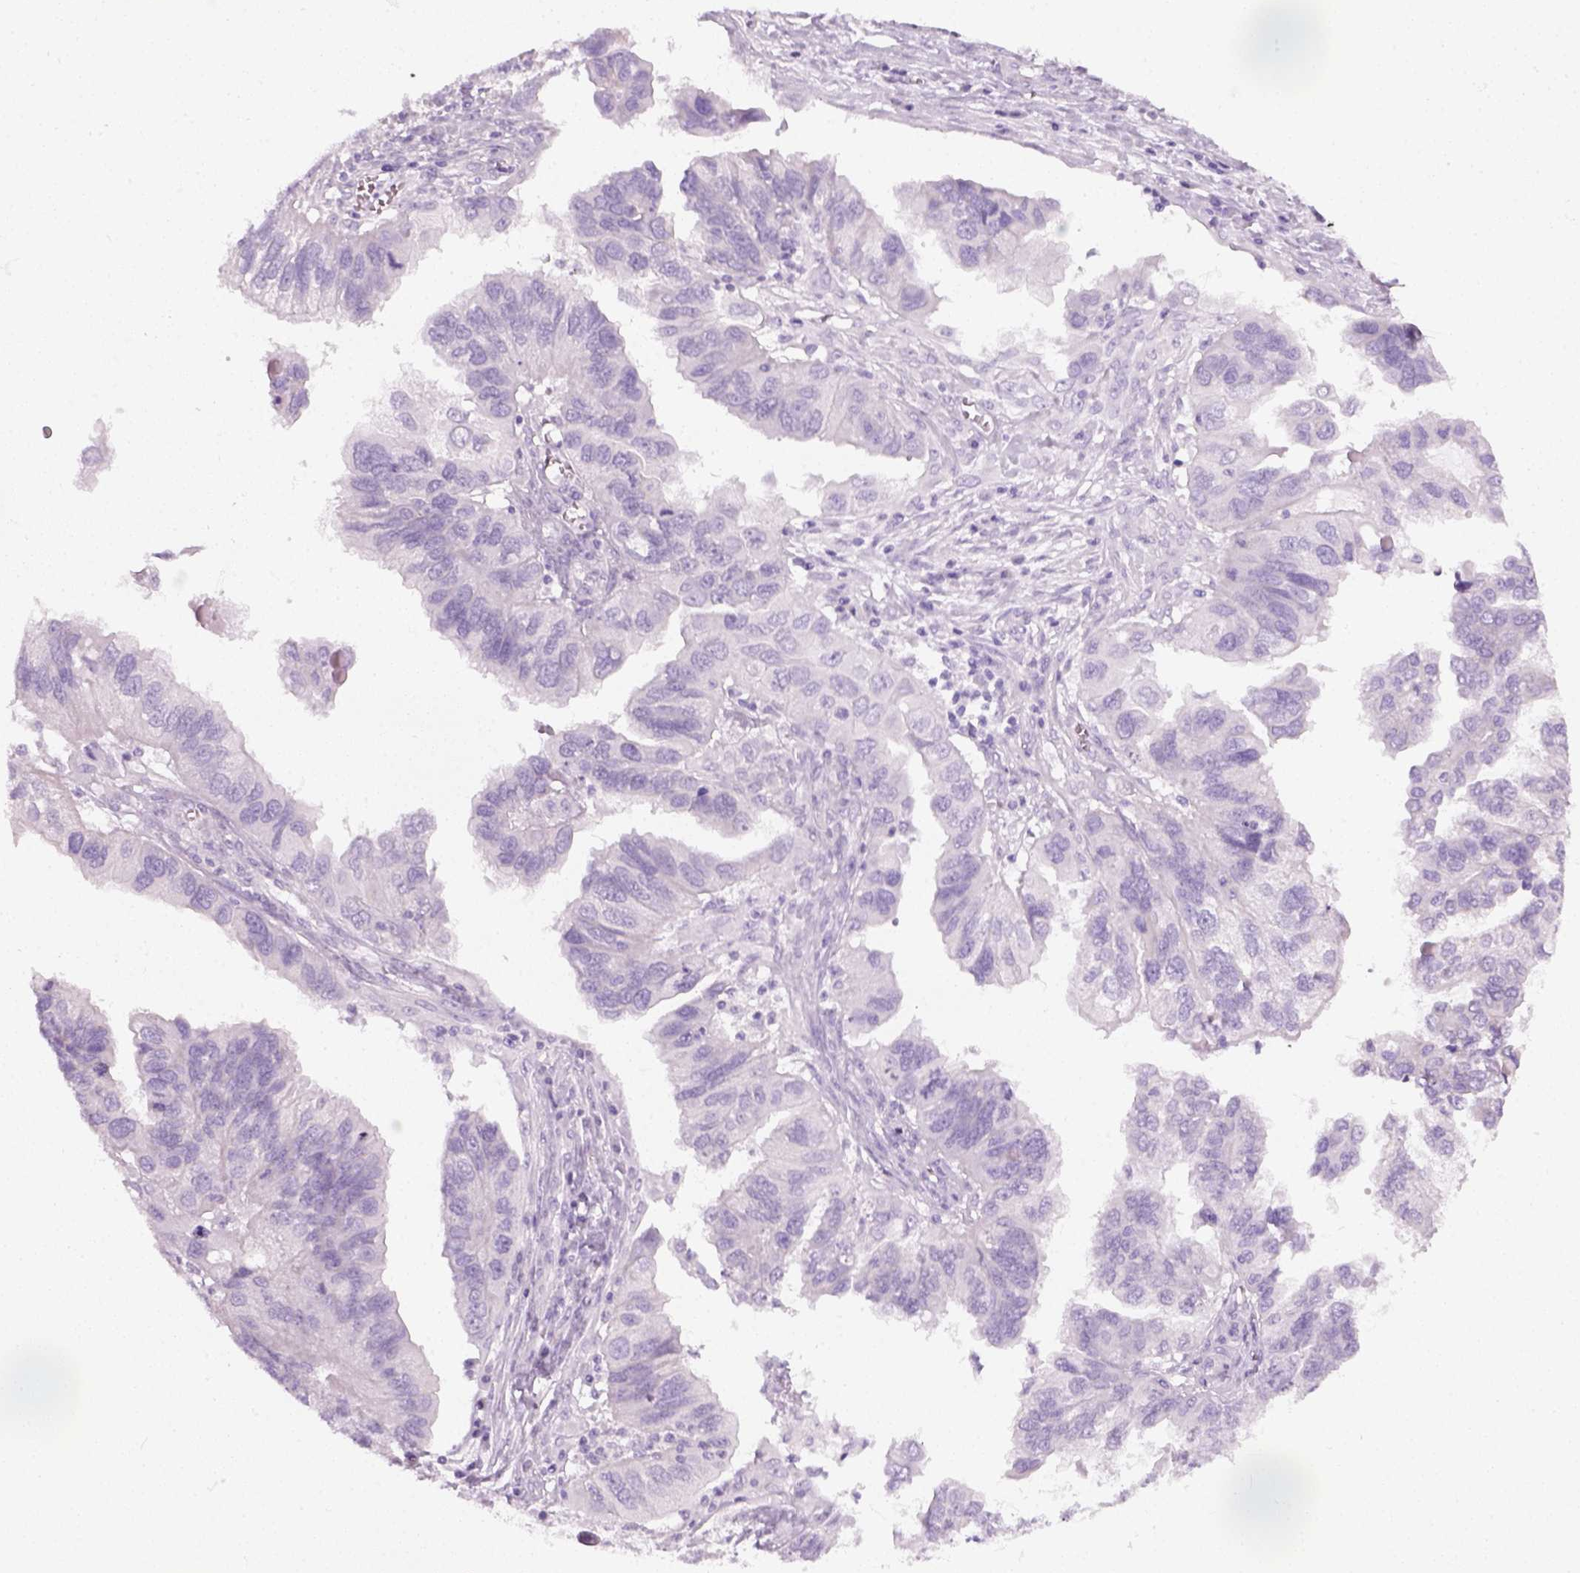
{"staining": {"intensity": "negative", "quantity": "none", "location": "none"}, "tissue": "ovarian cancer", "cell_type": "Tumor cells", "image_type": "cancer", "snomed": [{"axis": "morphology", "description": "Cystadenocarcinoma, serous, NOS"}, {"axis": "topography", "description": "Ovary"}], "caption": "Photomicrograph shows no protein staining in tumor cells of serous cystadenocarcinoma (ovarian) tissue.", "gene": "SLC12A5", "patient": {"sex": "female", "age": 79}}